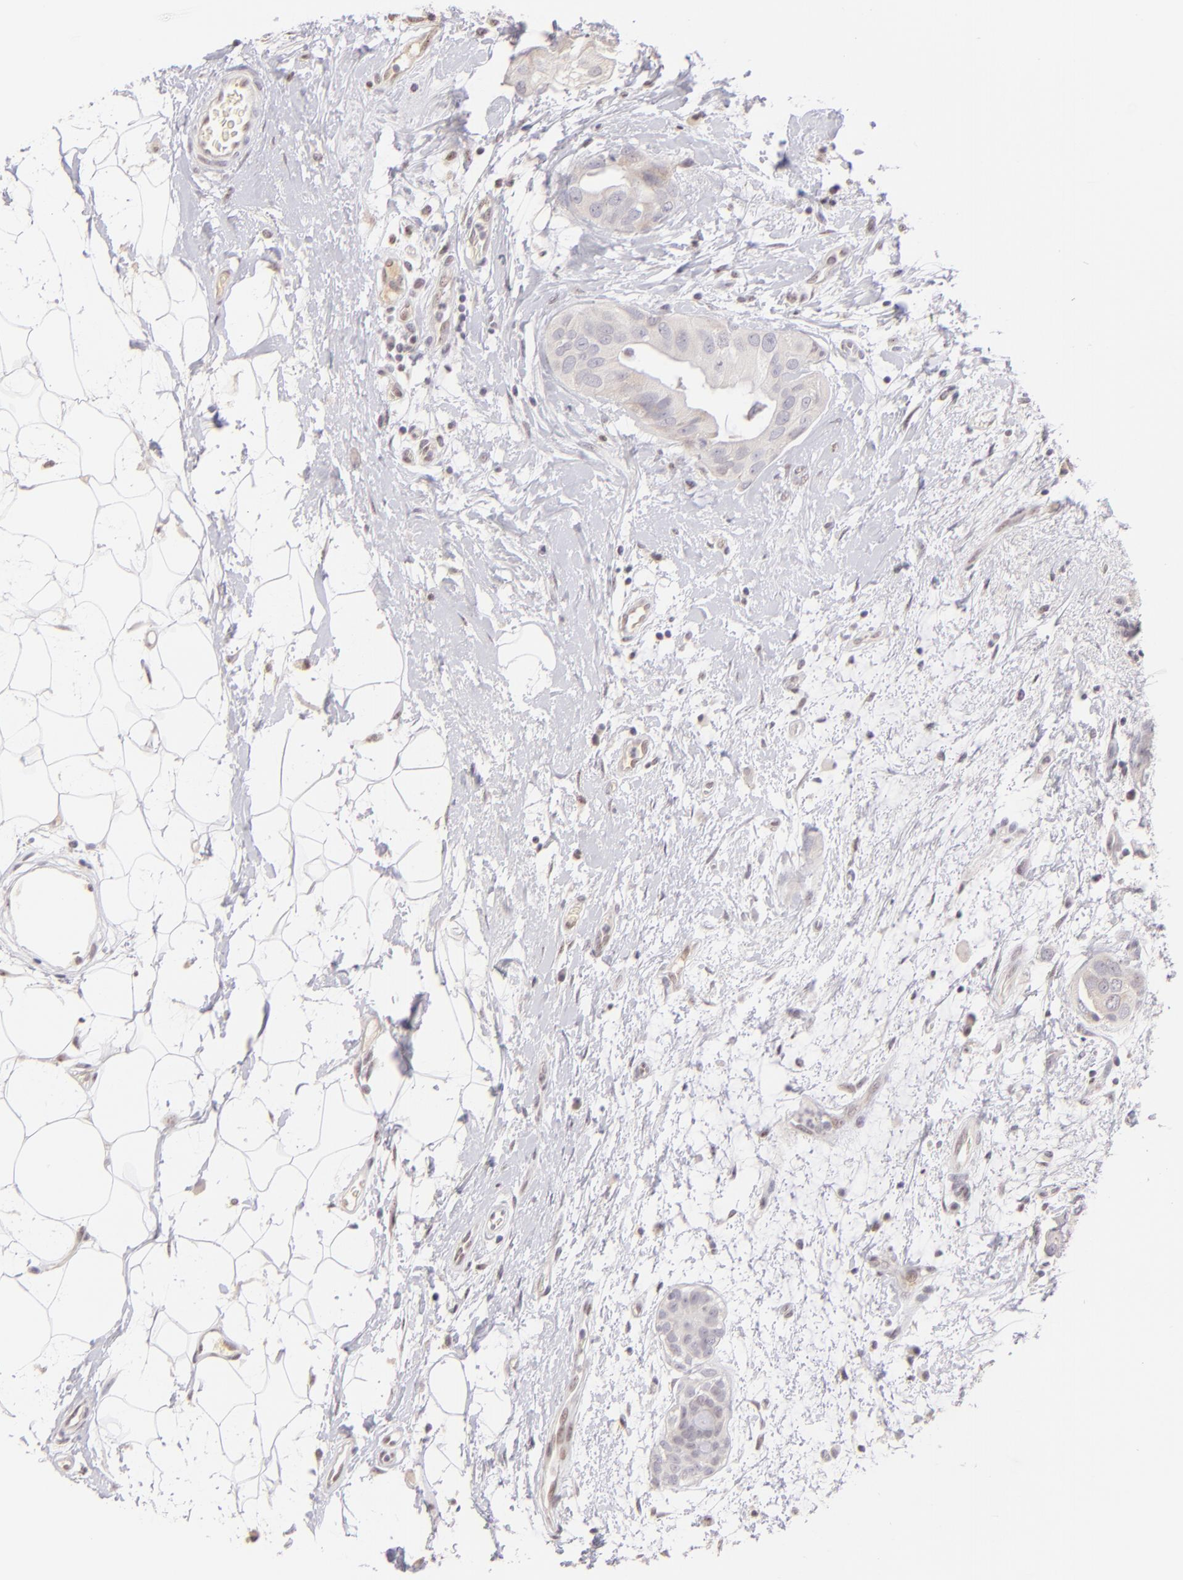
{"staining": {"intensity": "negative", "quantity": "none", "location": "none"}, "tissue": "breast cancer", "cell_type": "Tumor cells", "image_type": "cancer", "snomed": [{"axis": "morphology", "description": "Duct carcinoma"}, {"axis": "topography", "description": "Breast"}], "caption": "A histopathology image of breast cancer stained for a protein demonstrates no brown staining in tumor cells.", "gene": "MAGEA1", "patient": {"sex": "female", "age": 40}}